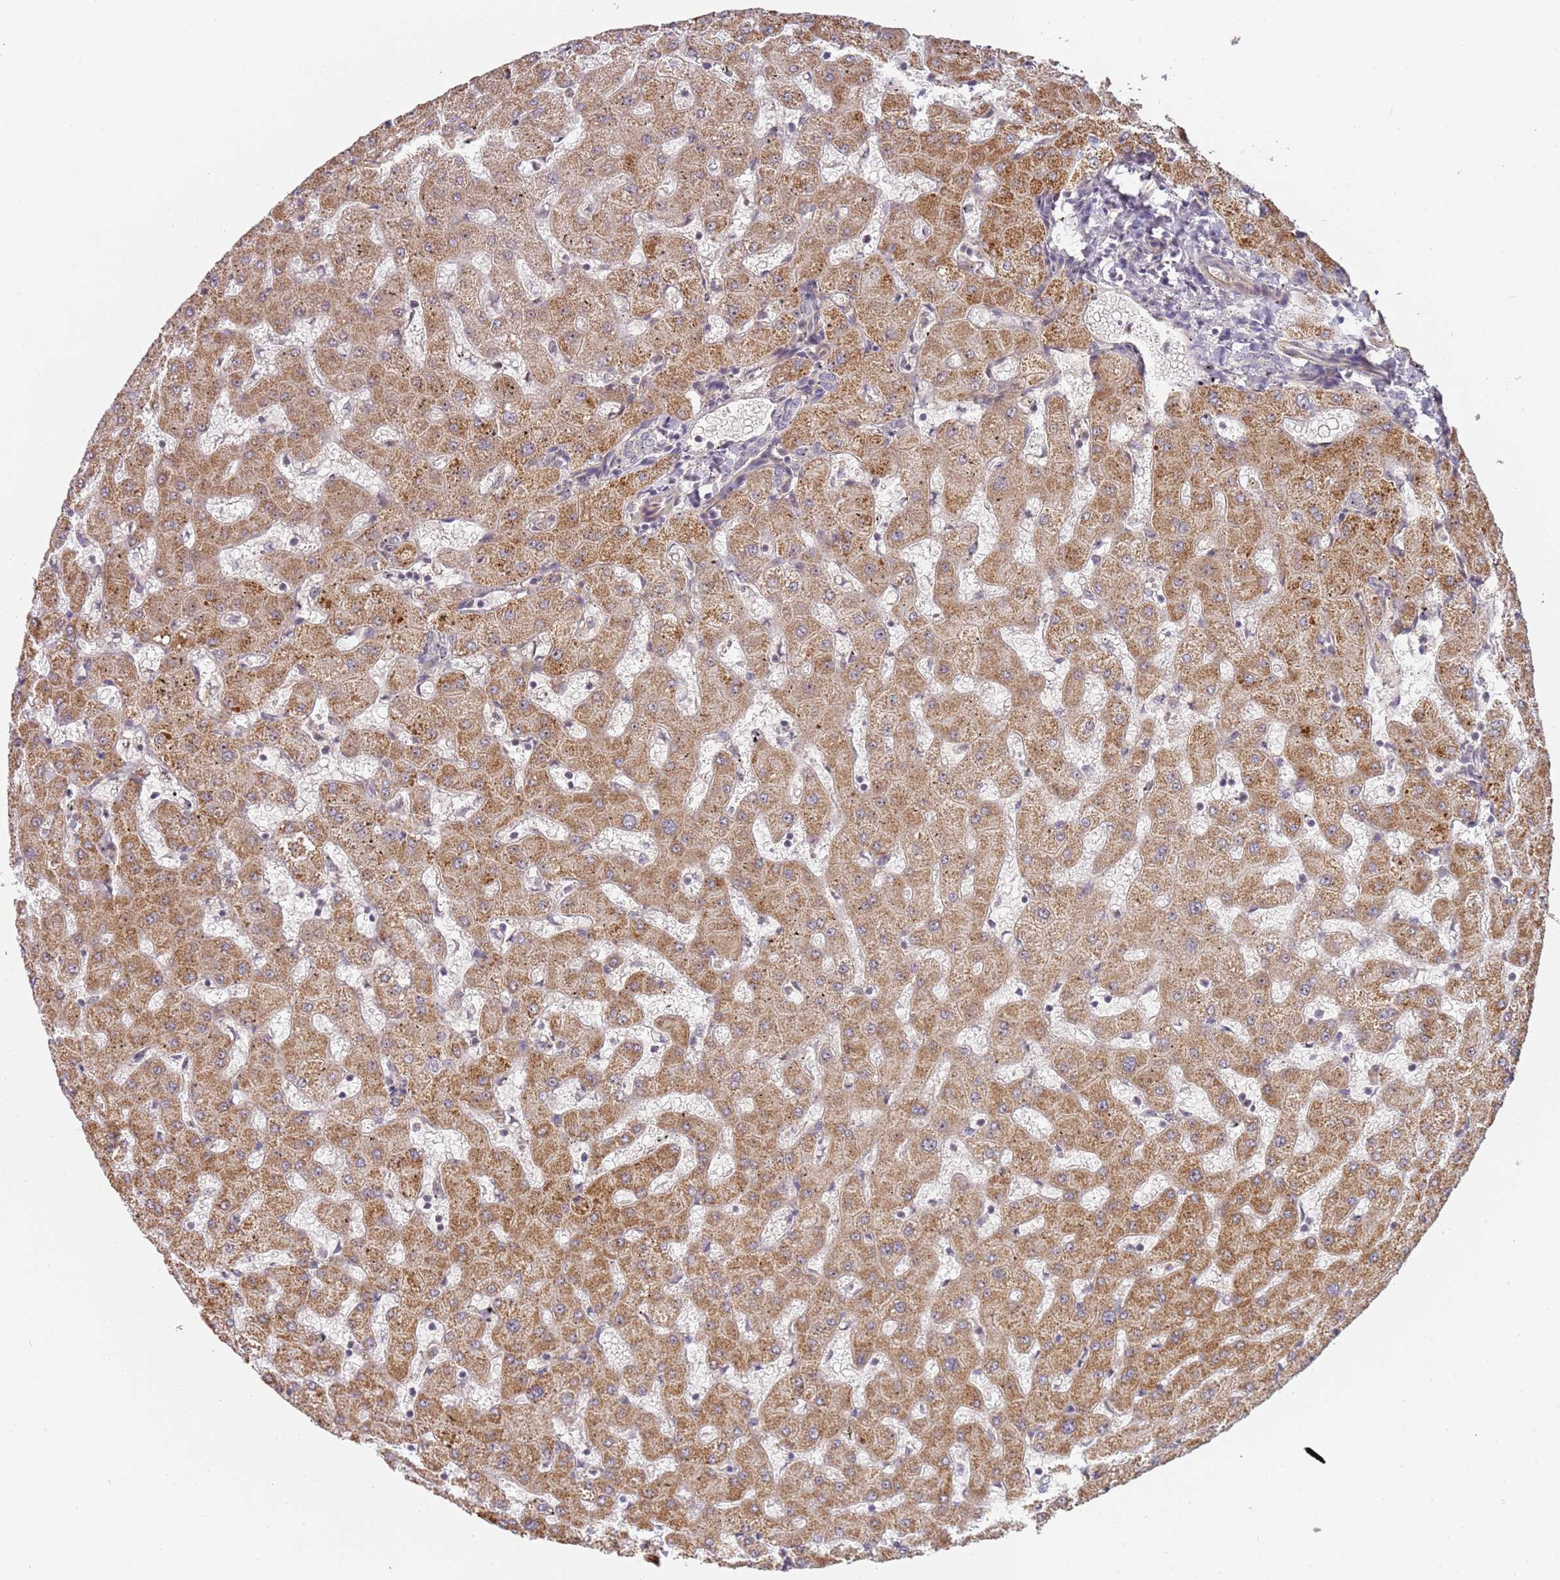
{"staining": {"intensity": "negative", "quantity": "none", "location": "none"}, "tissue": "liver", "cell_type": "Cholangiocytes", "image_type": "normal", "snomed": [{"axis": "morphology", "description": "Normal tissue, NOS"}, {"axis": "topography", "description": "Liver"}], "caption": "IHC image of unremarkable liver: human liver stained with DAB (3,3'-diaminobenzidine) shows no significant protein expression in cholangiocytes. (DAB (3,3'-diaminobenzidine) IHC, high magnification).", "gene": "SURF2", "patient": {"sex": "female", "age": 63}}